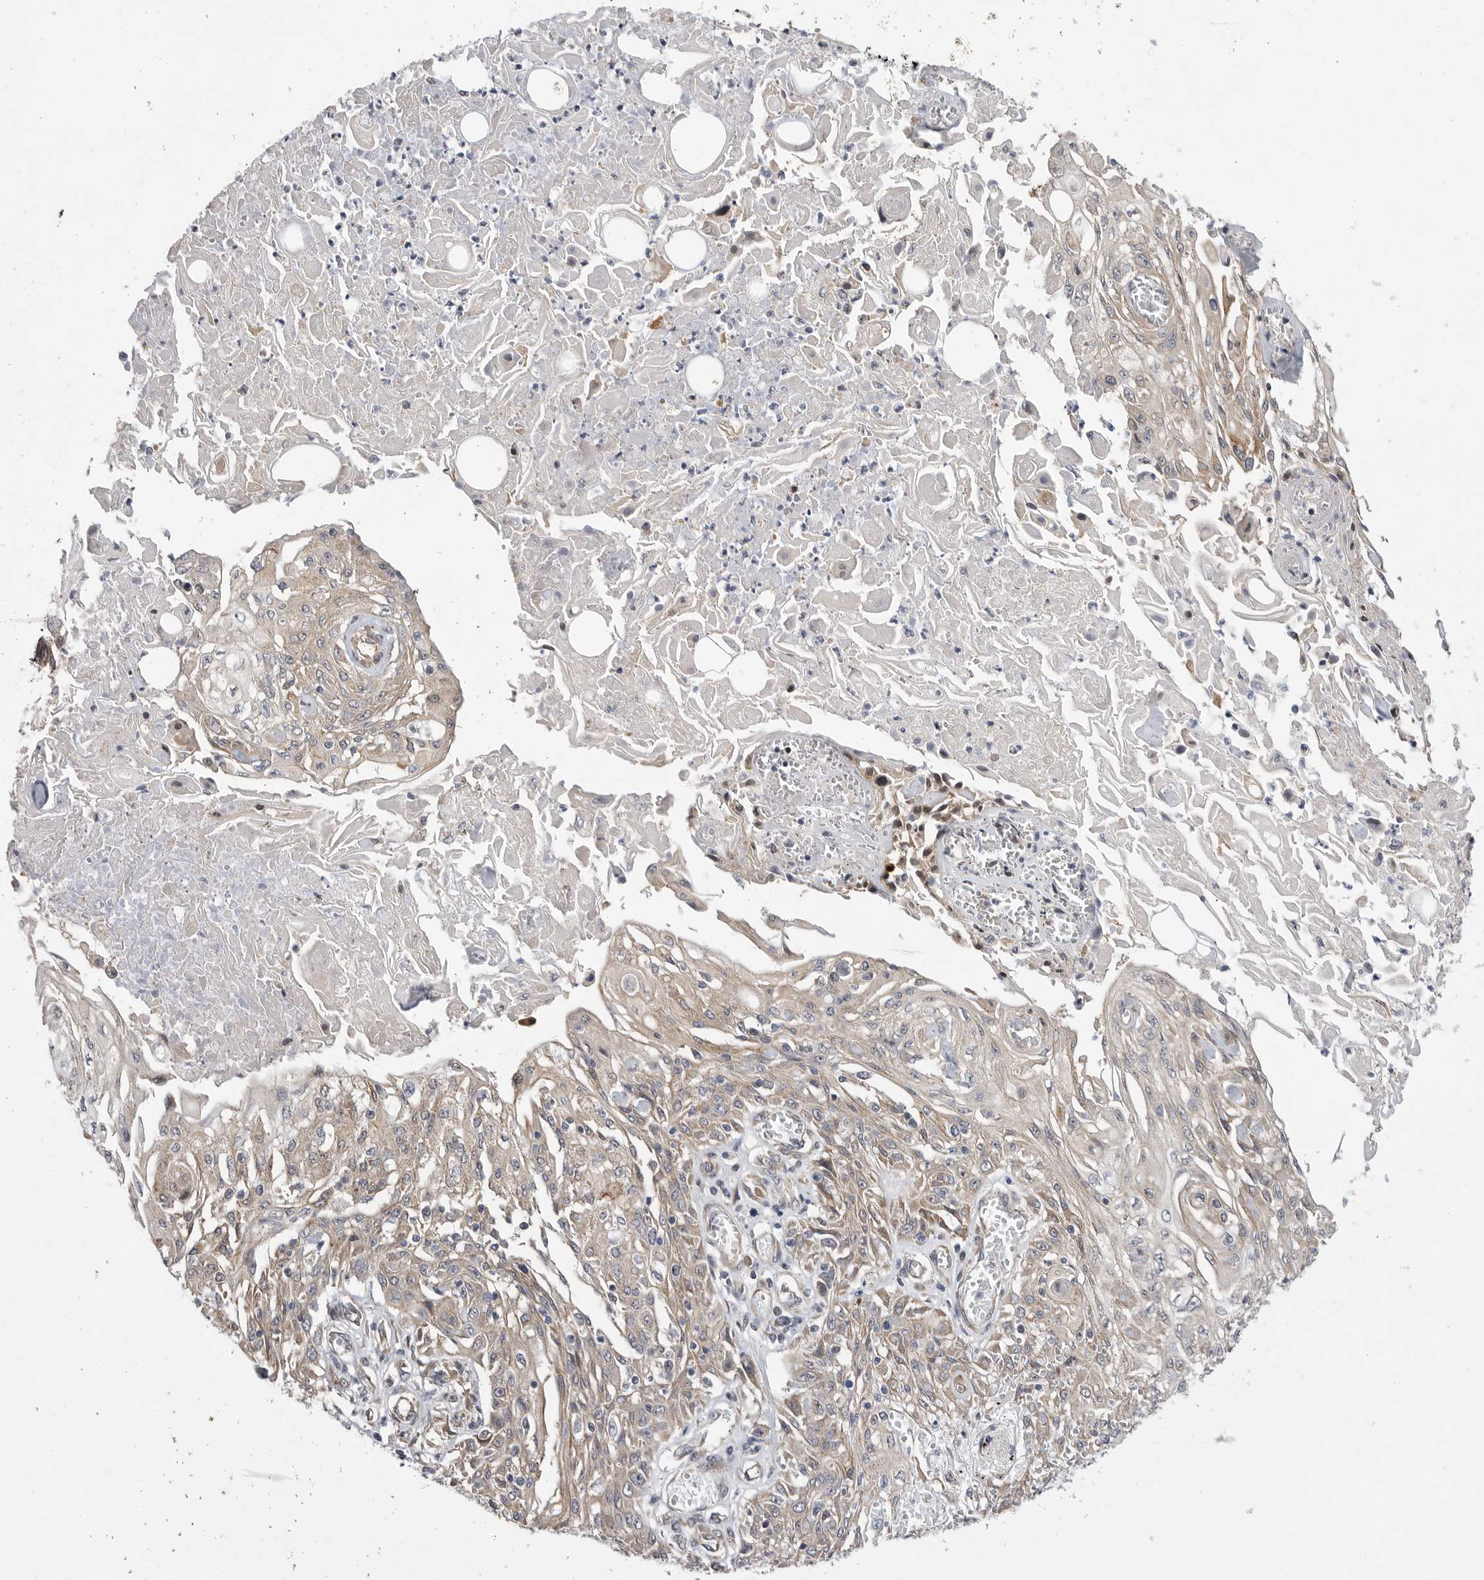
{"staining": {"intensity": "weak", "quantity": ">75%", "location": "cytoplasmic/membranous"}, "tissue": "skin cancer", "cell_type": "Tumor cells", "image_type": "cancer", "snomed": [{"axis": "morphology", "description": "Squamous cell carcinoma, NOS"}, {"axis": "morphology", "description": "Squamous cell carcinoma, metastatic, NOS"}, {"axis": "topography", "description": "Skin"}, {"axis": "topography", "description": "Lymph node"}], "caption": "Tumor cells display low levels of weak cytoplasmic/membranous positivity in about >75% of cells in skin squamous cell carcinoma.", "gene": "FBXO43", "patient": {"sex": "male", "age": 75}}